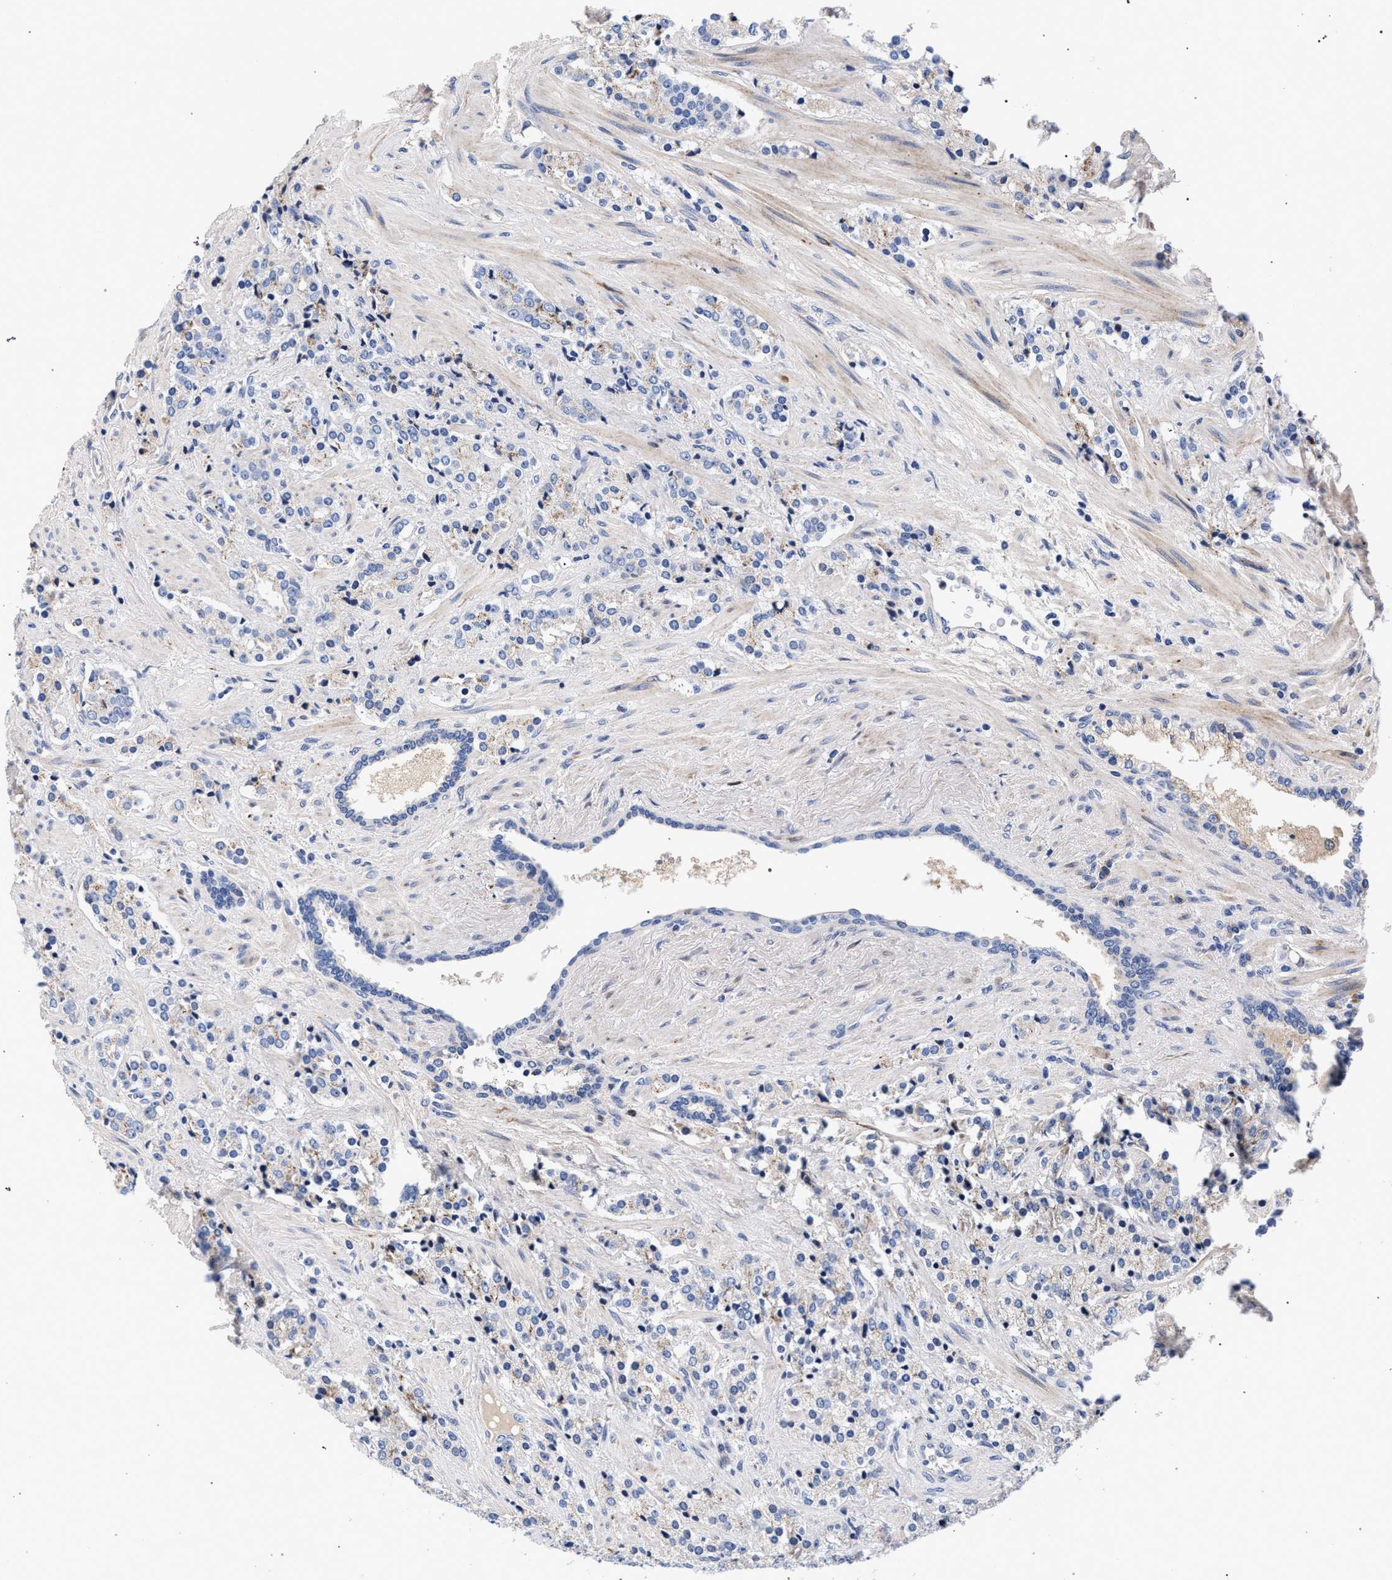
{"staining": {"intensity": "negative", "quantity": "none", "location": "none"}, "tissue": "prostate cancer", "cell_type": "Tumor cells", "image_type": "cancer", "snomed": [{"axis": "morphology", "description": "Adenocarcinoma, High grade"}, {"axis": "topography", "description": "Prostate"}], "caption": "The immunohistochemistry (IHC) micrograph has no significant expression in tumor cells of prostate cancer (high-grade adenocarcinoma) tissue.", "gene": "ACOX1", "patient": {"sex": "male", "age": 71}}